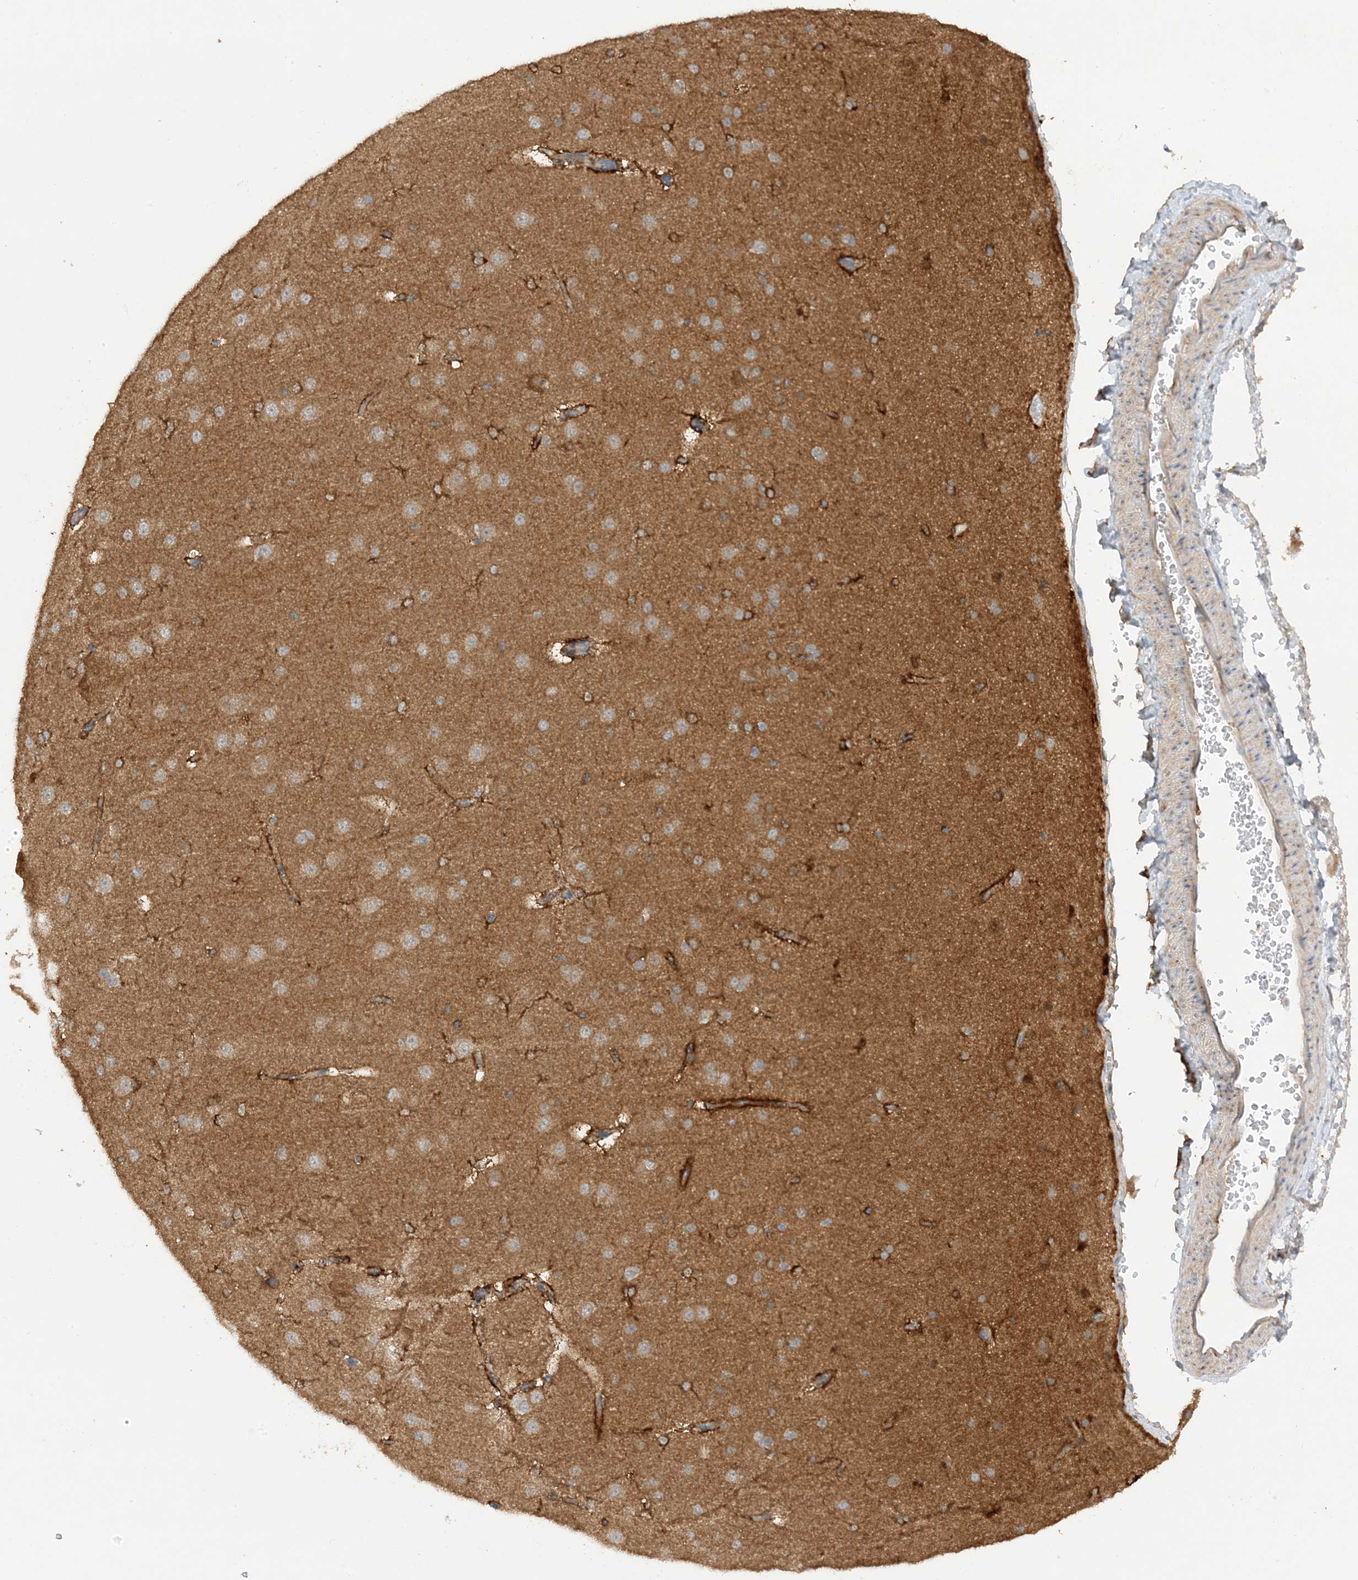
{"staining": {"intensity": "weak", "quantity": "25%-75%", "location": "cytoplasmic/membranous"}, "tissue": "cerebral cortex", "cell_type": "Endothelial cells", "image_type": "normal", "snomed": [{"axis": "morphology", "description": "Normal tissue, NOS"}, {"axis": "morphology", "description": "Developmental malformation"}, {"axis": "topography", "description": "Cerebral cortex"}], "caption": "DAB immunohistochemical staining of unremarkable cerebral cortex exhibits weak cytoplasmic/membranous protein expression in approximately 25%-75% of endothelial cells. (brown staining indicates protein expression, while blue staining denotes nuclei).", "gene": "PHACTR2", "patient": {"sex": "female", "age": 30}}